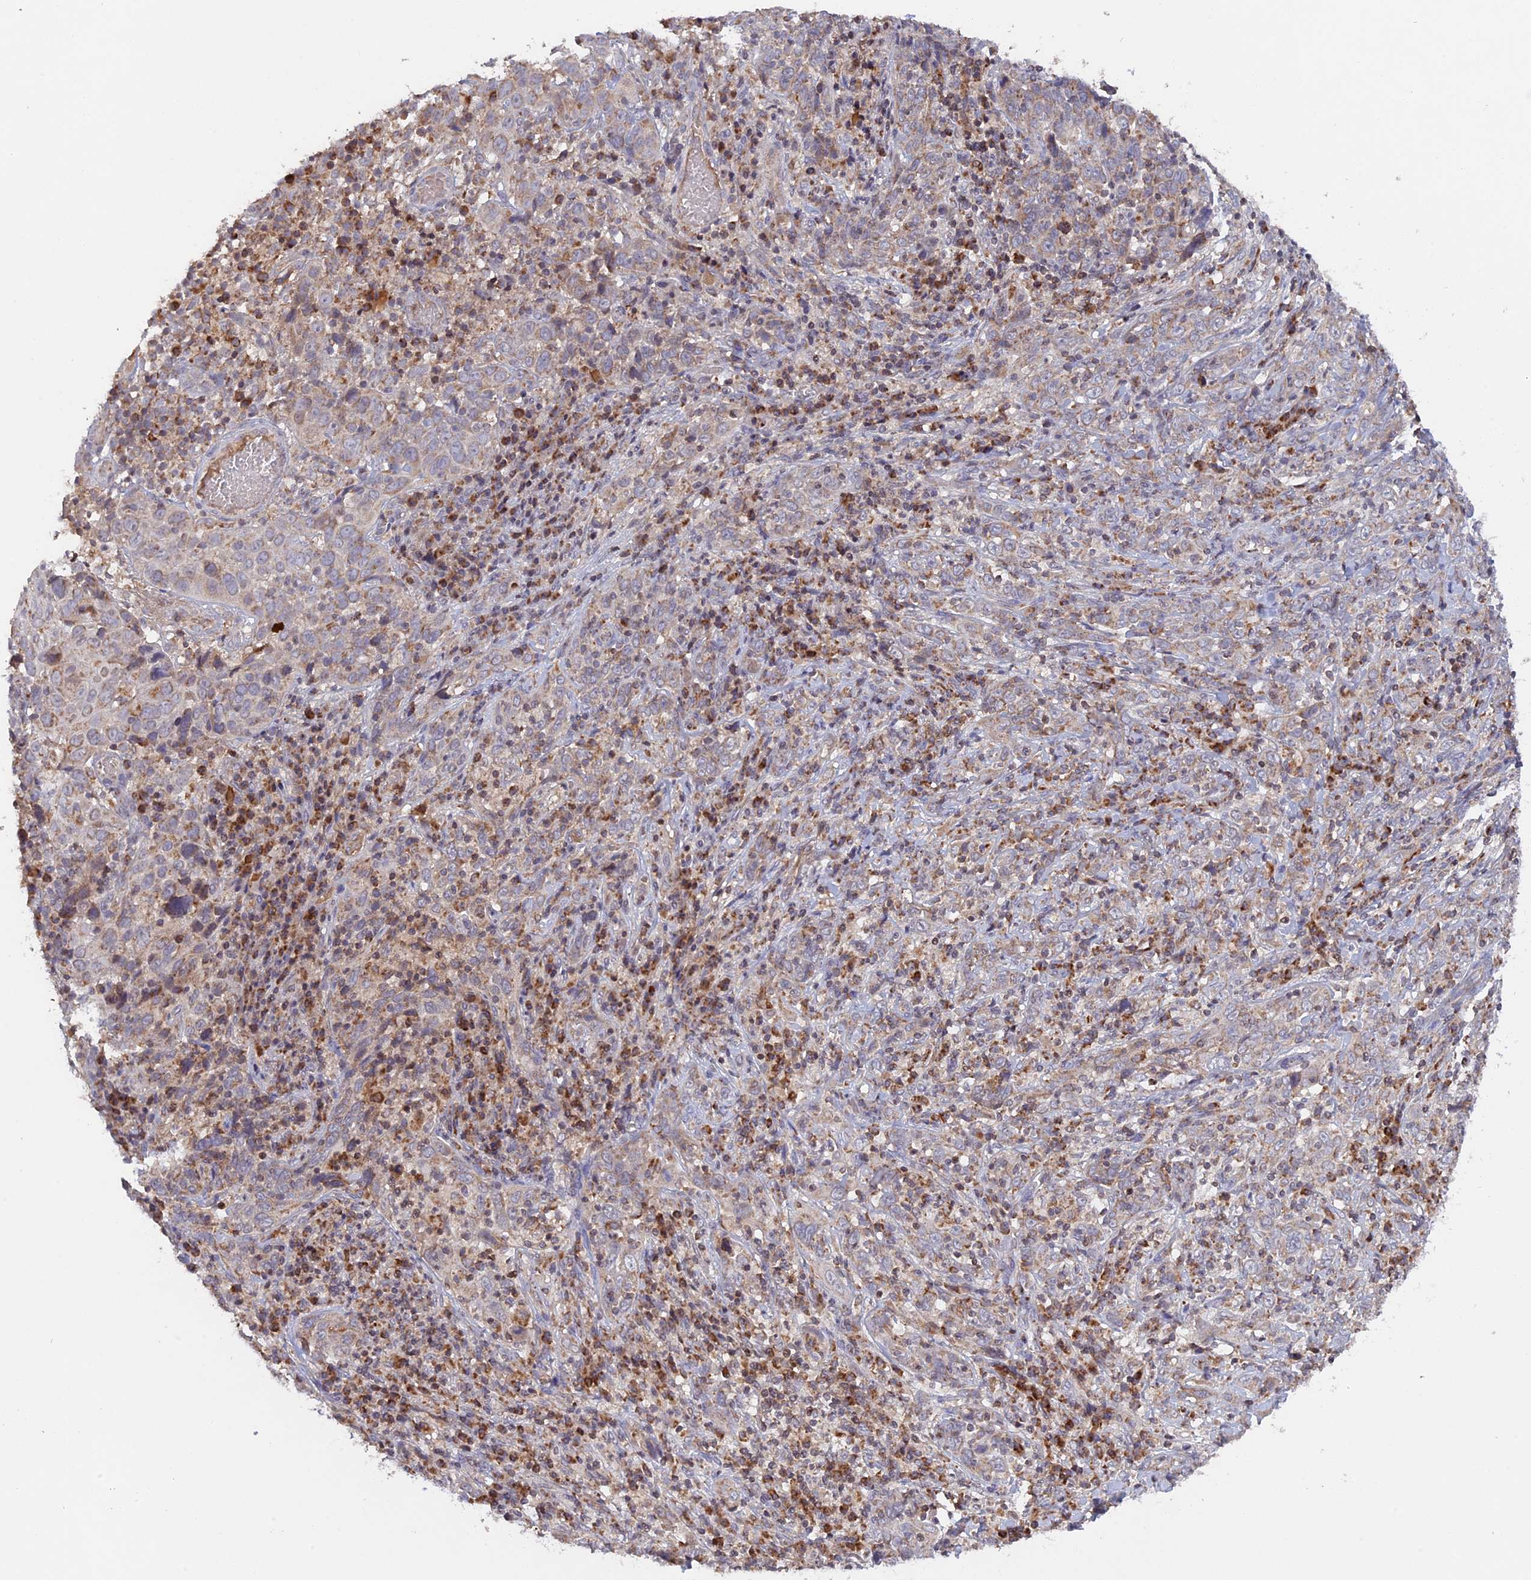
{"staining": {"intensity": "weak", "quantity": "<25%", "location": "cytoplasmic/membranous"}, "tissue": "cervical cancer", "cell_type": "Tumor cells", "image_type": "cancer", "snomed": [{"axis": "morphology", "description": "Squamous cell carcinoma, NOS"}, {"axis": "topography", "description": "Cervix"}], "caption": "The micrograph displays no significant positivity in tumor cells of cervical cancer (squamous cell carcinoma).", "gene": "MPV17L", "patient": {"sex": "female", "age": 46}}